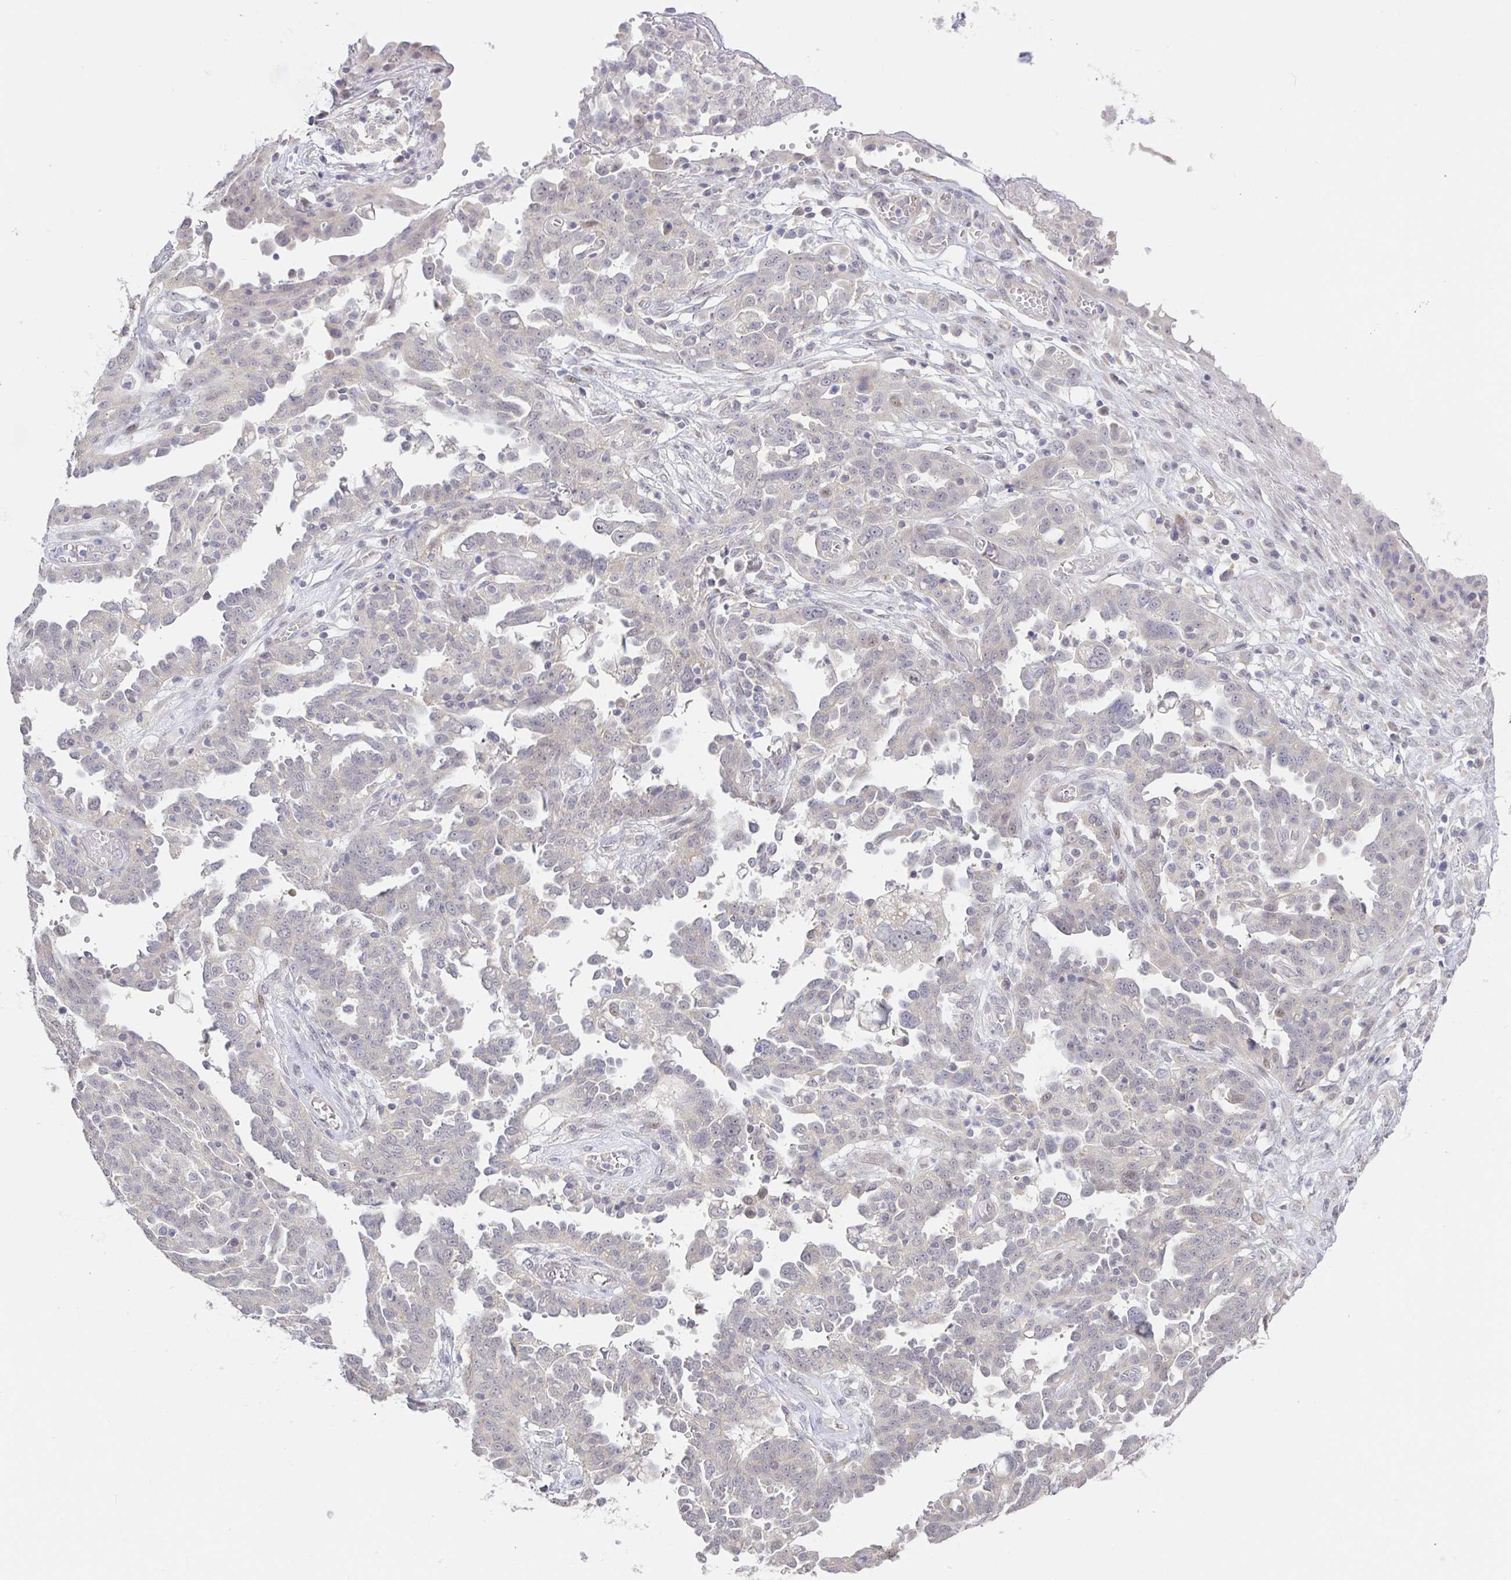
{"staining": {"intensity": "negative", "quantity": "none", "location": "none"}, "tissue": "ovarian cancer", "cell_type": "Tumor cells", "image_type": "cancer", "snomed": [{"axis": "morphology", "description": "Cystadenocarcinoma, serous, NOS"}, {"axis": "topography", "description": "Ovary"}], "caption": "Immunohistochemistry (IHC) image of serous cystadenocarcinoma (ovarian) stained for a protein (brown), which reveals no staining in tumor cells.", "gene": "CIT", "patient": {"sex": "female", "age": 67}}